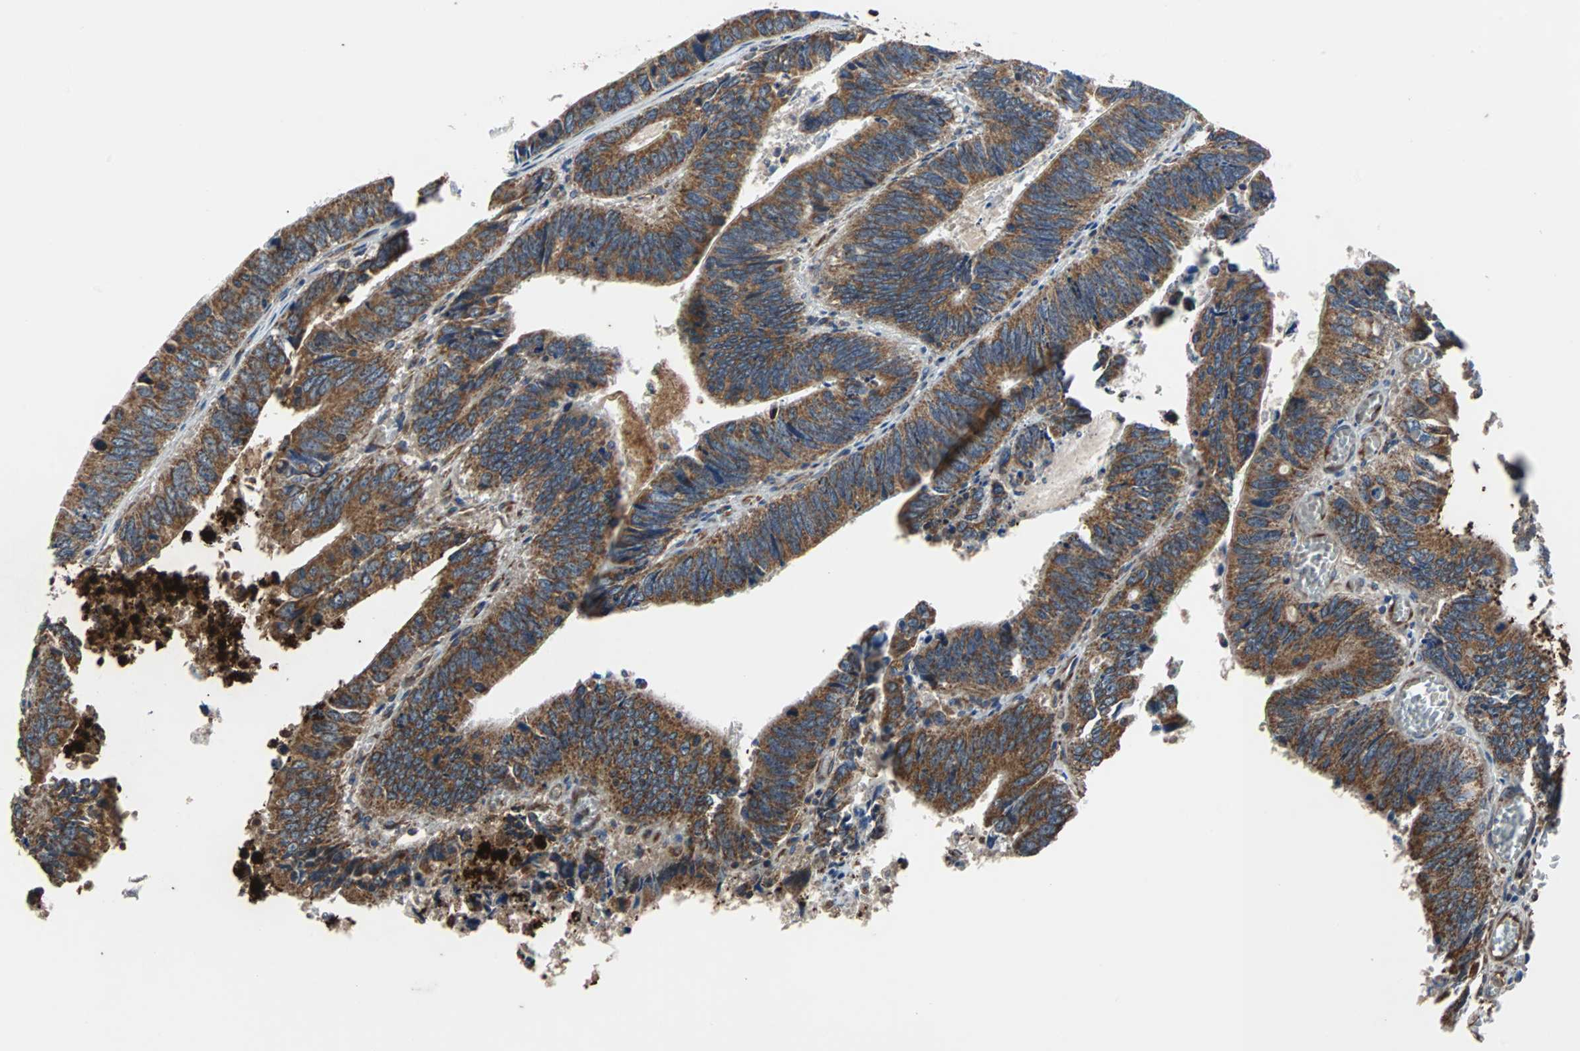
{"staining": {"intensity": "strong", "quantity": ">75%", "location": "cytoplasmic/membranous"}, "tissue": "colorectal cancer", "cell_type": "Tumor cells", "image_type": "cancer", "snomed": [{"axis": "morphology", "description": "Adenocarcinoma, NOS"}, {"axis": "topography", "description": "Colon"}], "caption": "Immunohistochemical staining of human adenocarcinoma (colorectal) shows high levels of strong cytoplasmic/membranous expression in approximately >75% of tumor cells.", "gene": "ACTR3", "patient": {"sex": "male", "age": 72}}